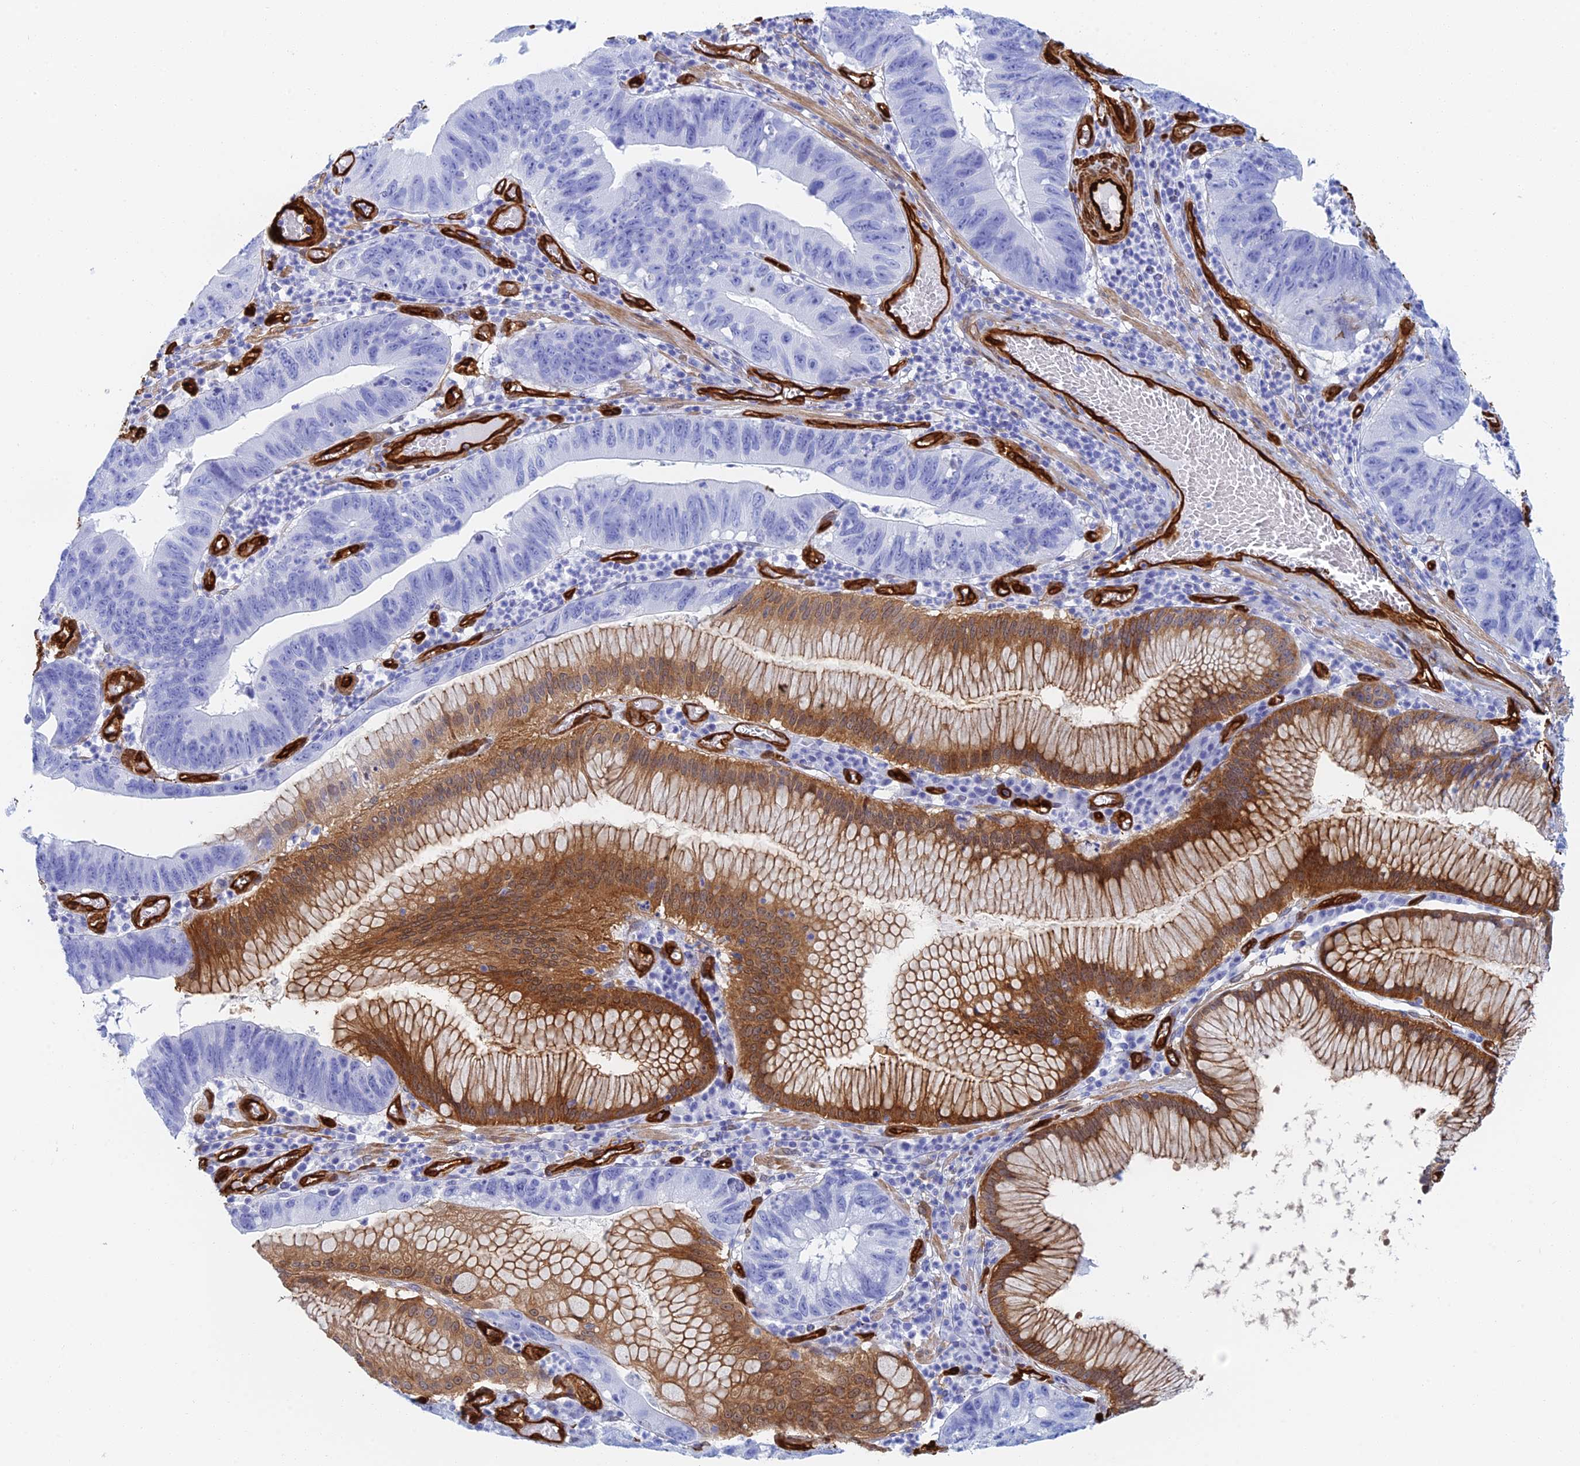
{"staining": {"intensity": "moderate", "quantity": "25%-75%", "location": "cytoplasmic/membranous"}, "tissue": "stomach cancer", "cell_type": "Tumor cells", "image_type": "cancer", "snomed": [{"axis": "morphology", "description": "Adenocarcinoma, NOS"}, {"axis": "topography", "description": "Stomach"}], "caption": "This photomicrograph demonstrates IHC staining of stomach adenocarcinoma, with medium moderate cytoplasmic/membranous positivity in about 25%-75% of tumor cells.", "gene": "CRIP2", "patient": {"sex": "male", "age": 59}}